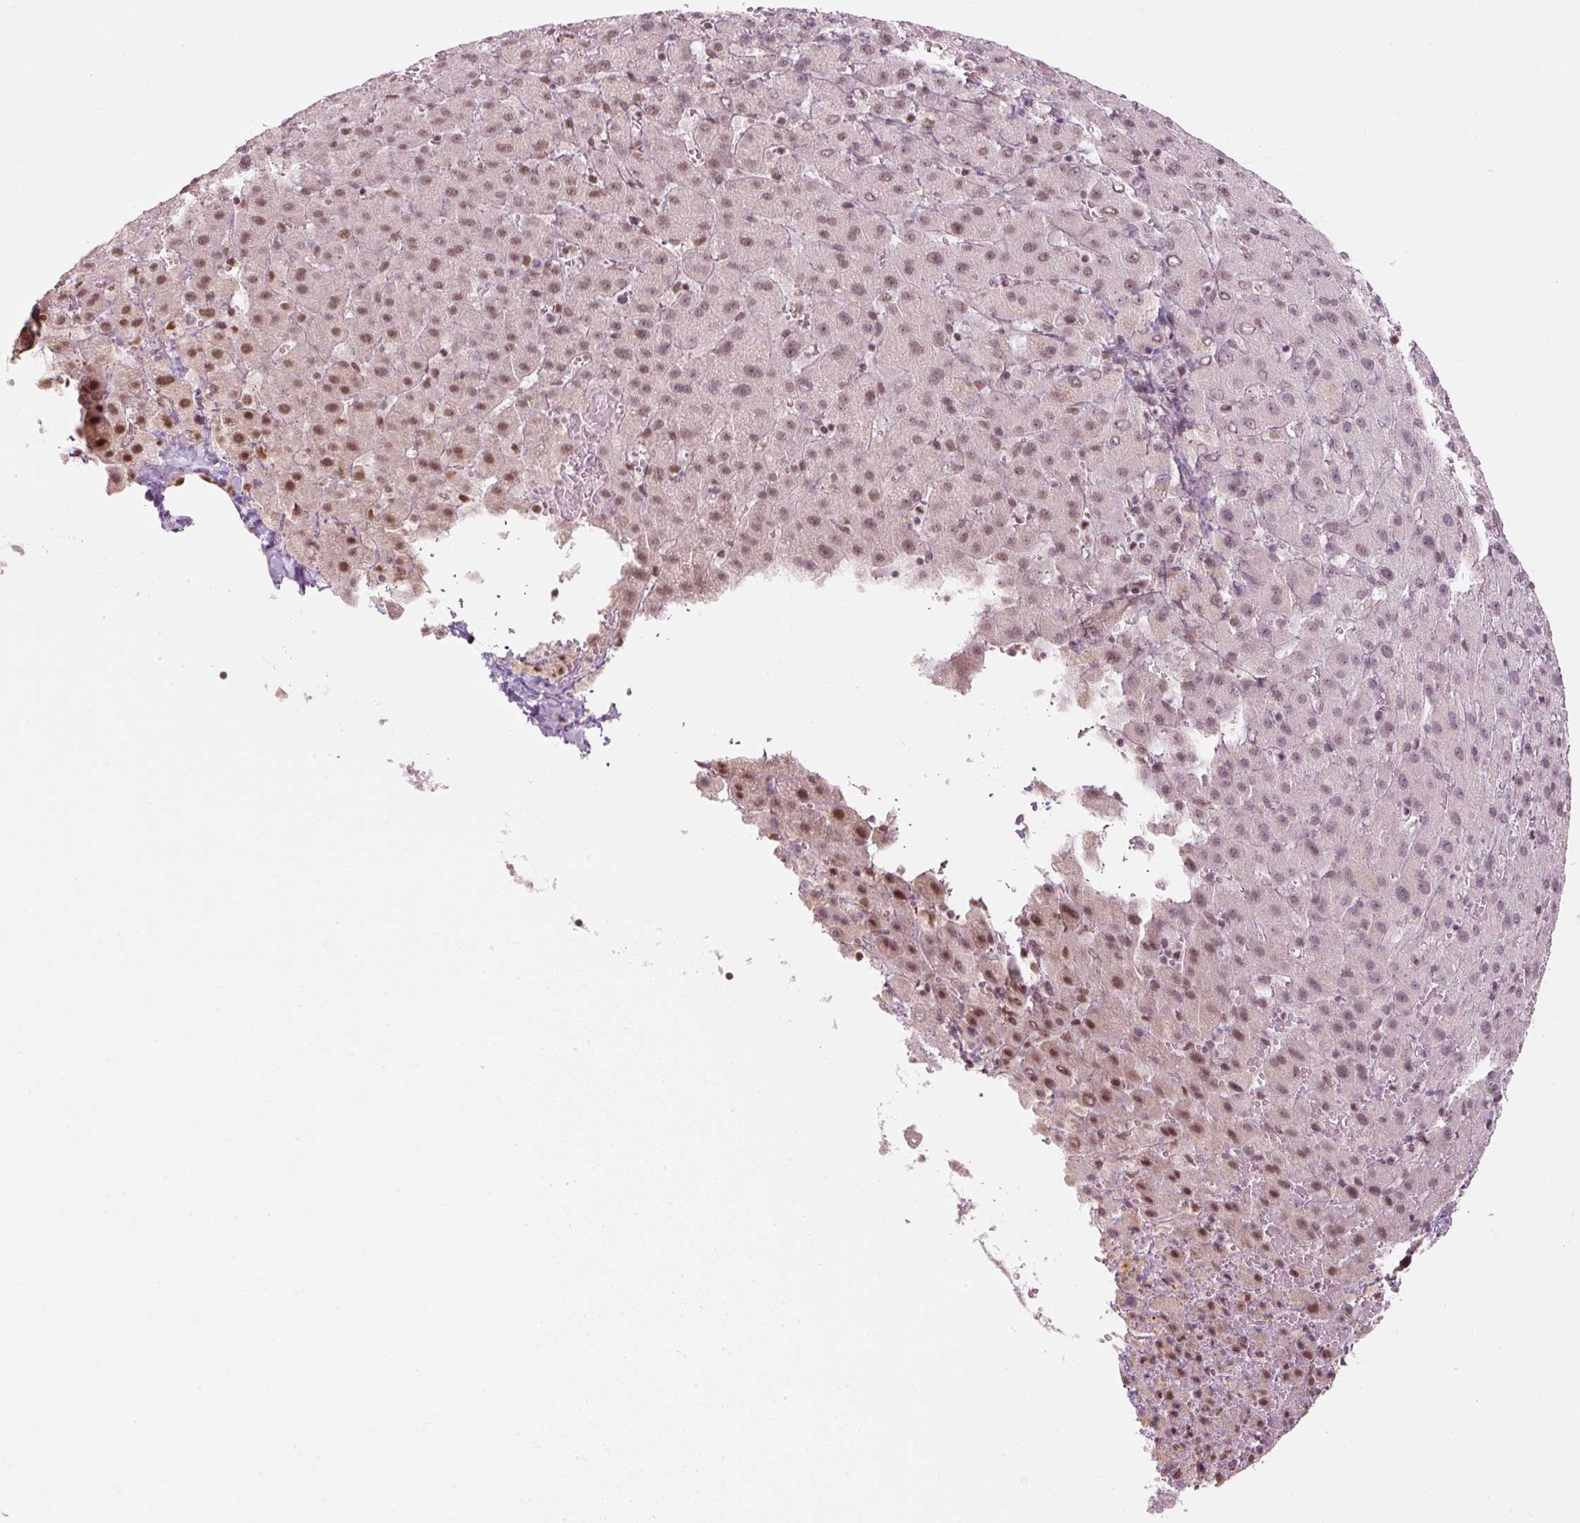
{"staining": {"intensity": "moderate", "quantity": ">75%", "location": "nuclear"}, "tissue": "liver cancer", "cell_type": "Tumor cells", "image_type": "cancer", "snomed": [{"axis": "morphology", "description": "Carcinoma, Hepatocellular, NOS"}, {"axis": "topography", "description": "Liver"}], "caption": "A micrograph of human liver cancer stained for a protein displays moderate nuclear brown staining in tumor cells. Using DAB (3,3'-diaminobenzidine) (brown) and hematoxylin (blue) stains, captured at high magnification using brightfield microscopy.", "gene": "U2AF2", "patient": {"sex": "female", "age": 58}}